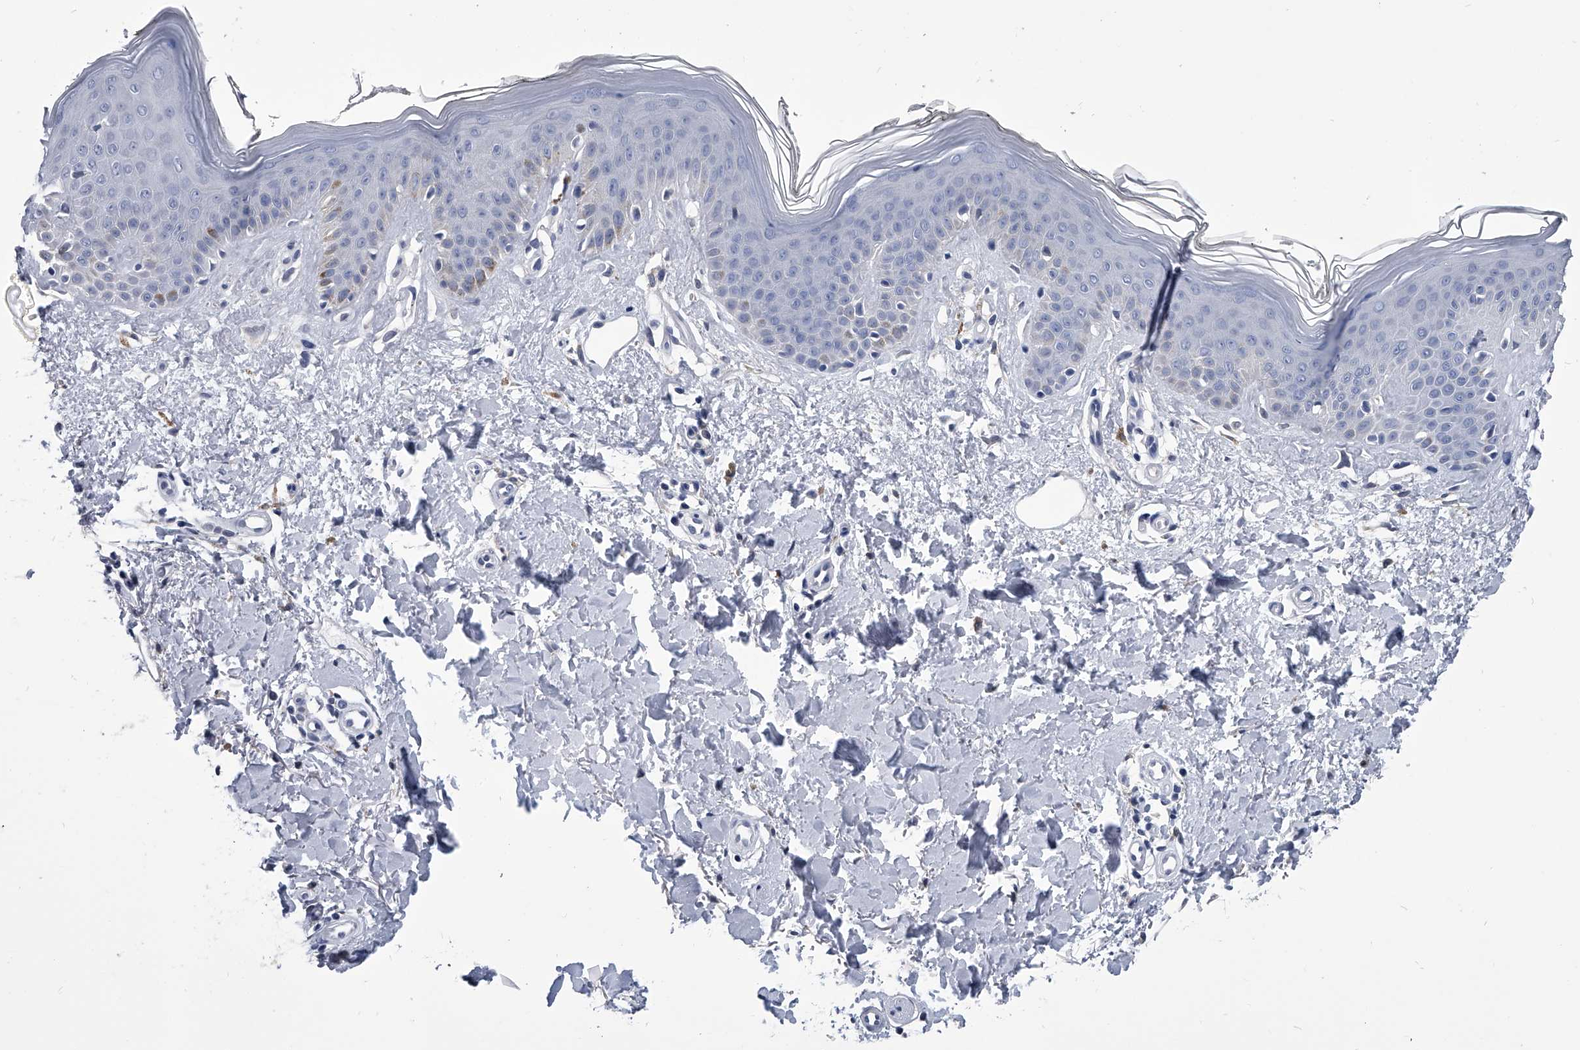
{"staining": {"intensity": "negative", "quantity": "none", "location": "none"}, "tissue": "skin", "cell_type": "Fibroblasts", "image_type": "normal", "snomed": [{"axis": "morphology", "description": "Normal tissue, NOS"}, {"axis": "topography", "description": "Skin"}], "caption": "Fibroblasts are negative for protein expression in unremarkable human skin. (Brightfield microscopy of DAB immunohistochemistry at high magnification).", "gene": "PDXK", "patient": {"sex": "female", "age": 64}}